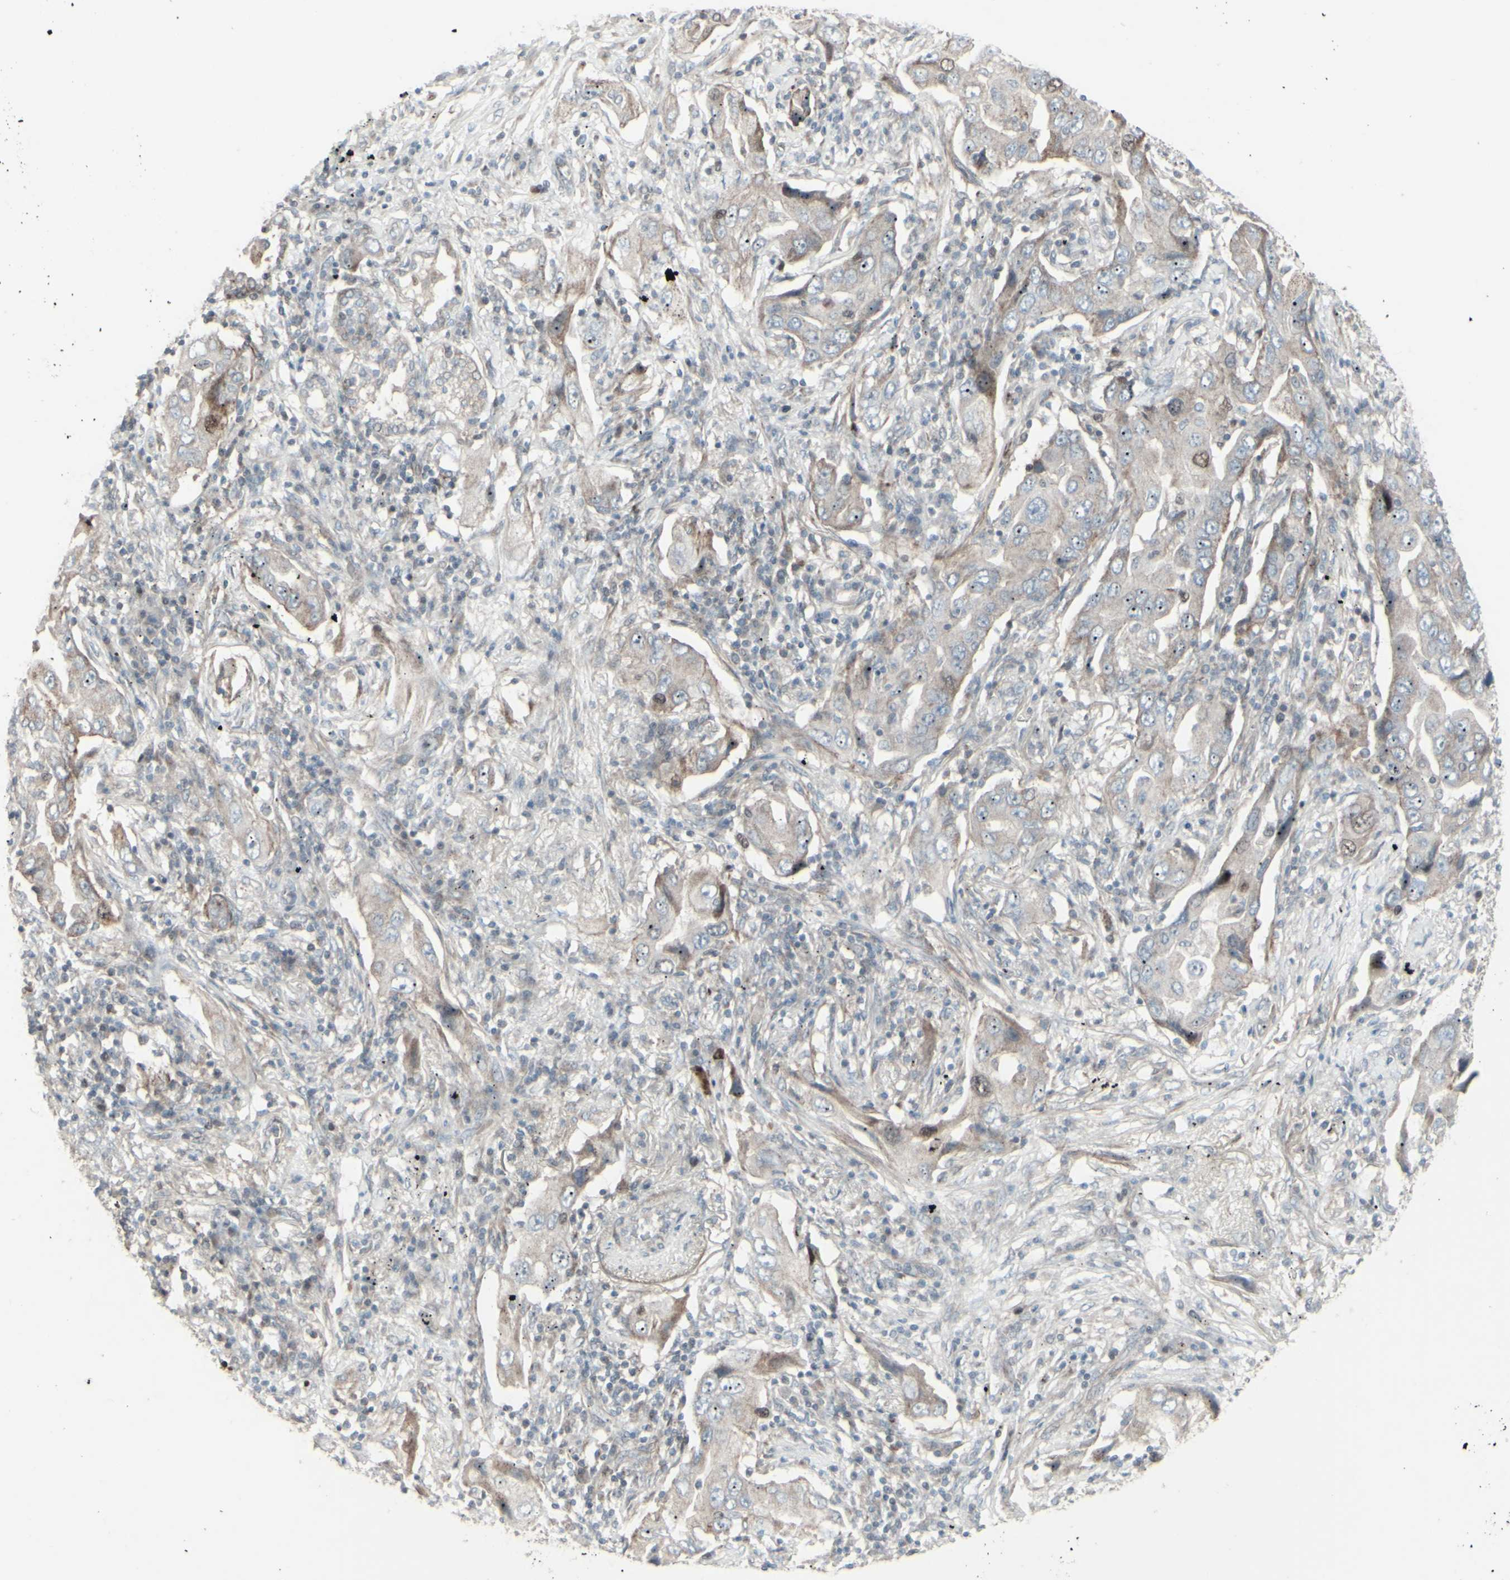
{"staining": {"intensity": "weak", "quantity": "<25%", "location": "cytoplasmic/membranous,nuclear"}, "tissue": "lung cancer", "cell_type": "Tumor cells", "image_type": "cancer", "snomed": [{"axis": "morphology", "description": "Adenocarcinoma, NOS"}, {"axis": "topography", "description": "Lung"}], "caption": "Tumor cells show no significant protein positivity in lung adenocarcinoma.", "gene": "GMNN", "patient": {"sex": "female", "age": 65}}